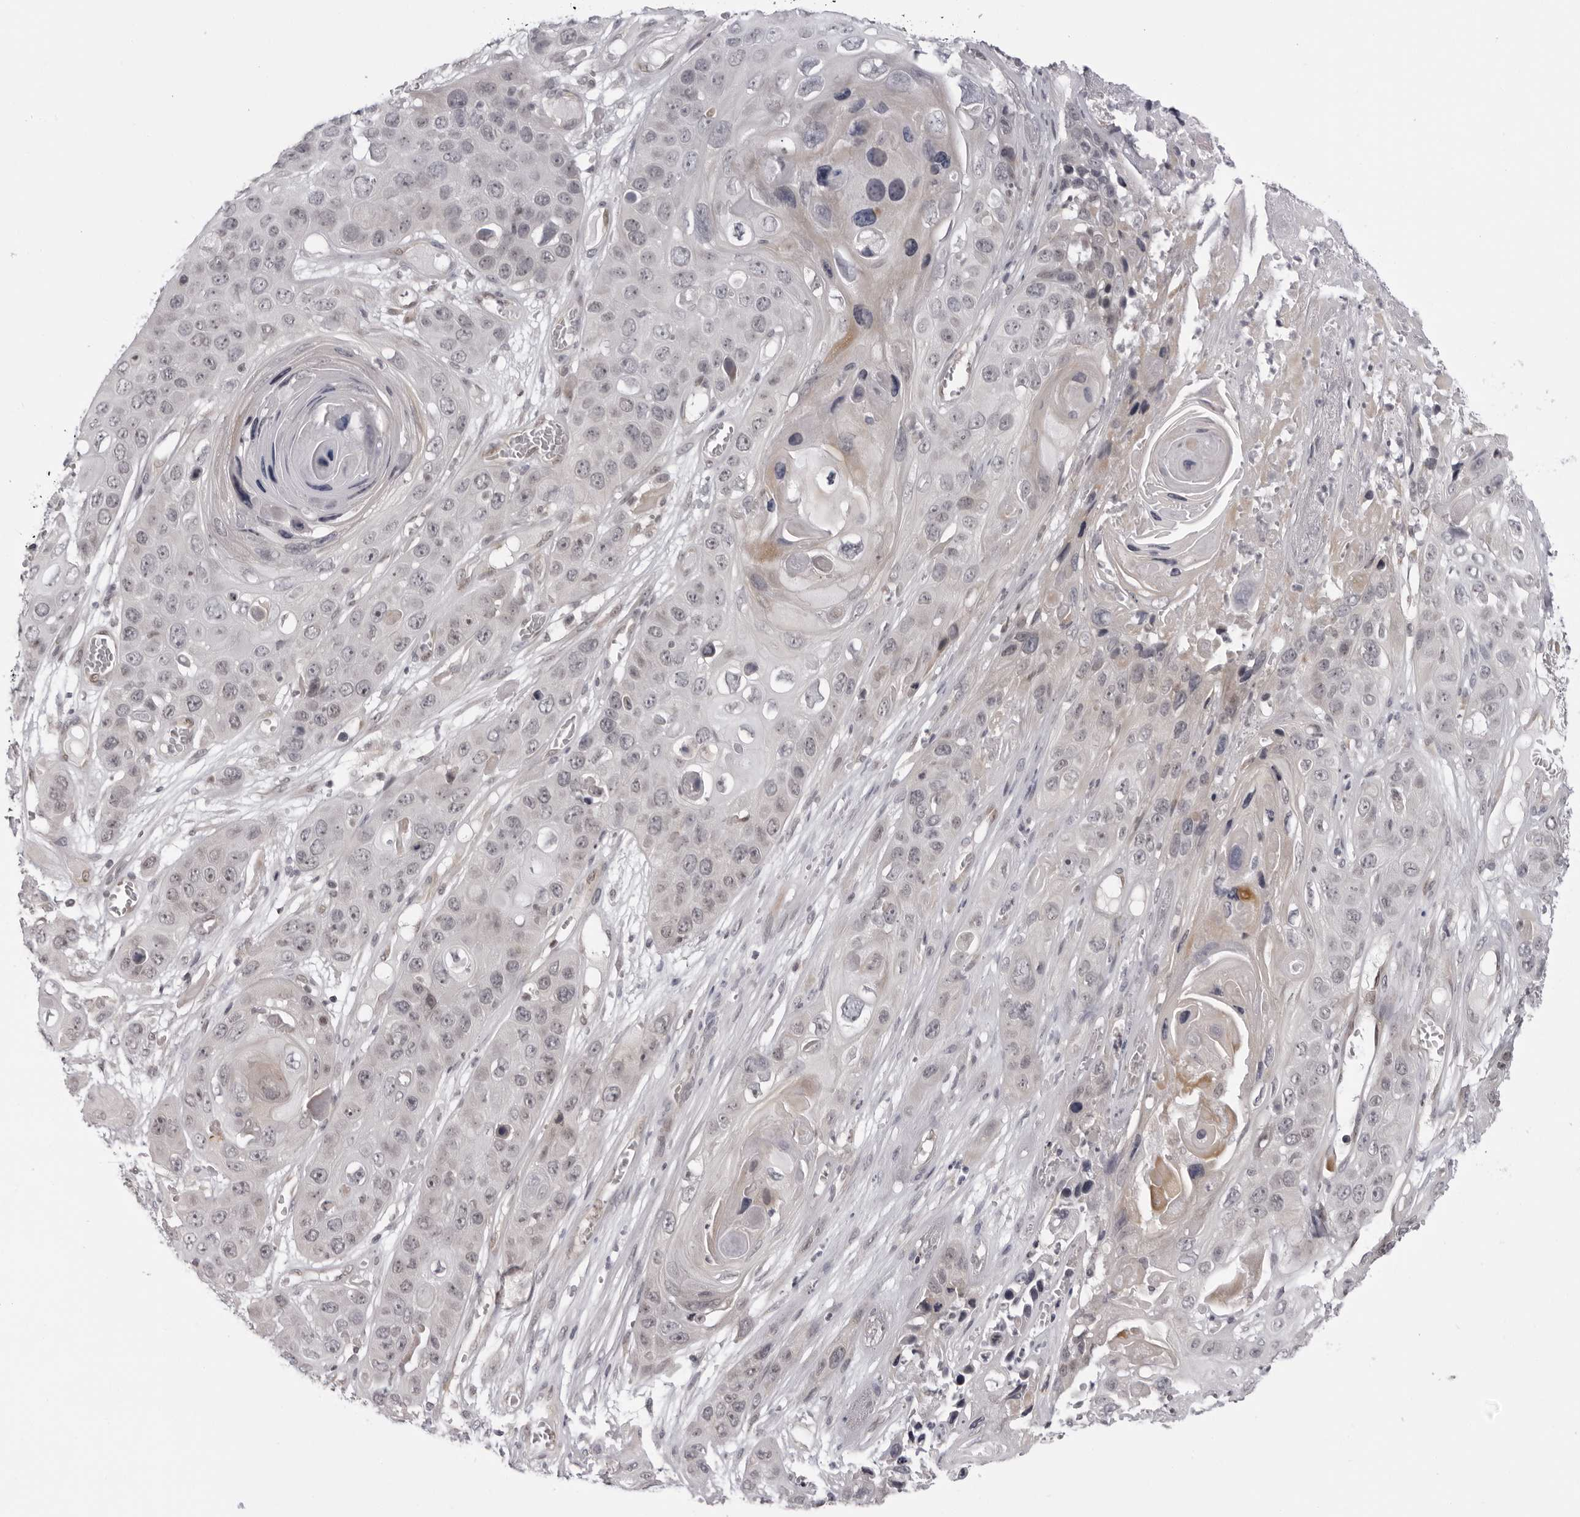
{"staining": {"intensity": "weak", "quantity": "<25%", "location": "nuclear"}, "tissue": "skin cancer", "cell_type": "Tumor cells", "image_type": "cancer", "snomed": [{"axis": "morphology", "description": "Squamous cell carcinoma, NOS"}, {"axis": "topography", "description": "Skin"}], "caption": "Immunohistochemistry photomicrograph of human squamous cell carcinoma (skin) stained for a protein (brown), which displays no positivity in tumor cells.", "gene": "MAPK12", "patient": {"sex": "male", "age": 55}}